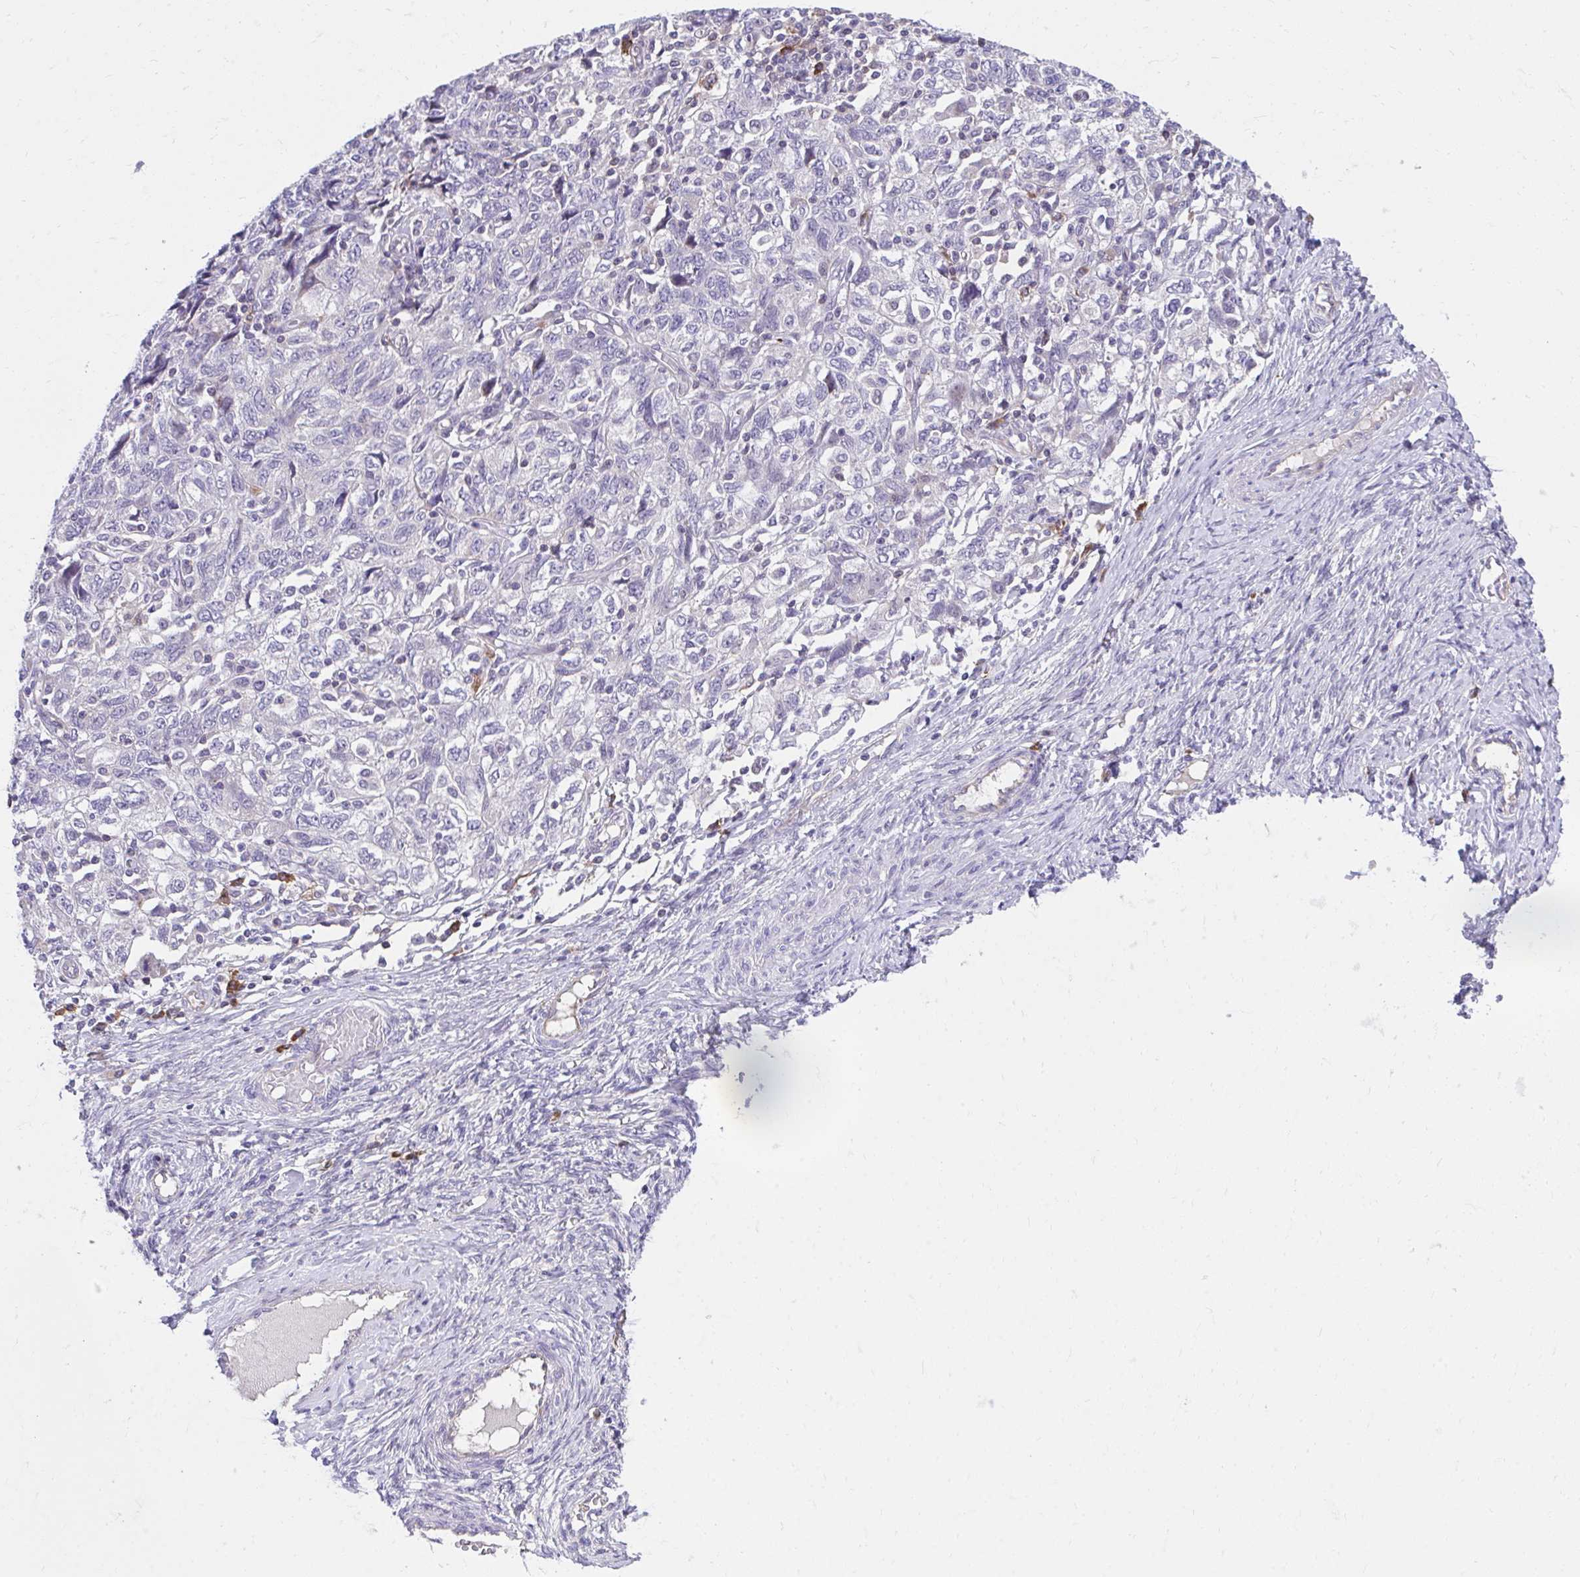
{"staining": {"intensity": "negative", "quantity": "none", "location": "none"}, "tissue": "ovarian cancer", "cell_type": "Tumor cells", "image_type": "cancer", "snomed": [{"axis": "morphology", "description": "Carcinoma, NOS"}, {"axis": "morphology", "description": "Cystadenocarcinoma, serous, NOS"}, {"axis": "topography", "description": "Ovary"}], "caption": "Immunohistochemistry (IHC) of ovarian cancer demonstrates no staining in tumor cells.", "gene": "SLAMF7", "patient": {"sex": "female", "age": 69}}